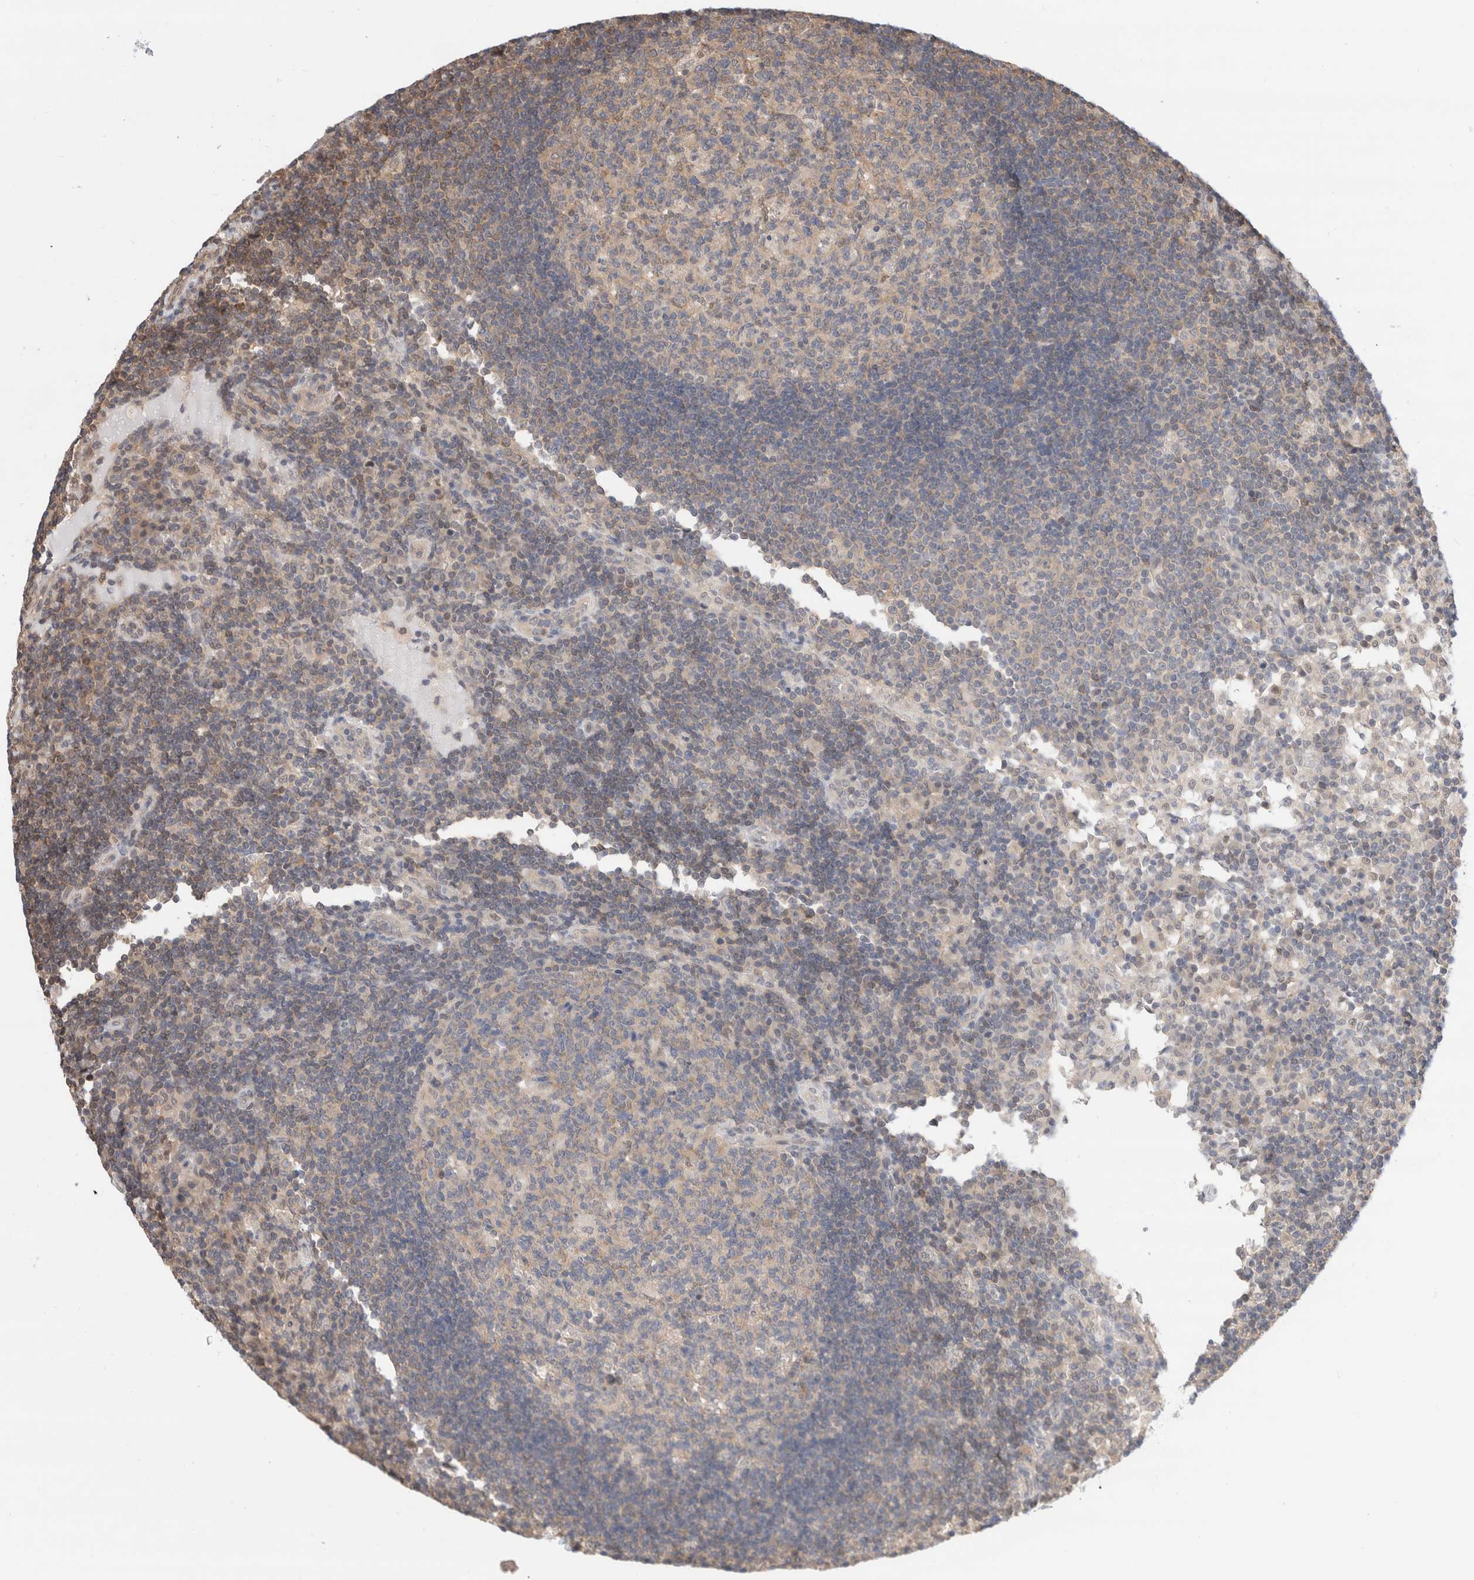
{"staining": {"intensity": "moderate", "quantity": "<25%", "location": "cytoplasmic/membranous"}, "tissue": "lymph node", "cell_type": "Germinal center cells", "image_type": "normal", "snomed": [{"axis": "morphology", "description": "Normal tissue, NOS"}, {"axis": "topography", "description": "Lymph node"}], "caption": "Germinal center cells exhibit low levels of moderate cytoplasmic/membranous positivity in about <25% of cells in unremarkable human lymph node. The staining is performed using DAB (3,3'-diaminobenzidine) brown chromogen to label protein expression. The nuclei are counter-stained blue using hematoxylin.", "gene": "C17orf97", "patient": {"sex": "female", "age": 53}}